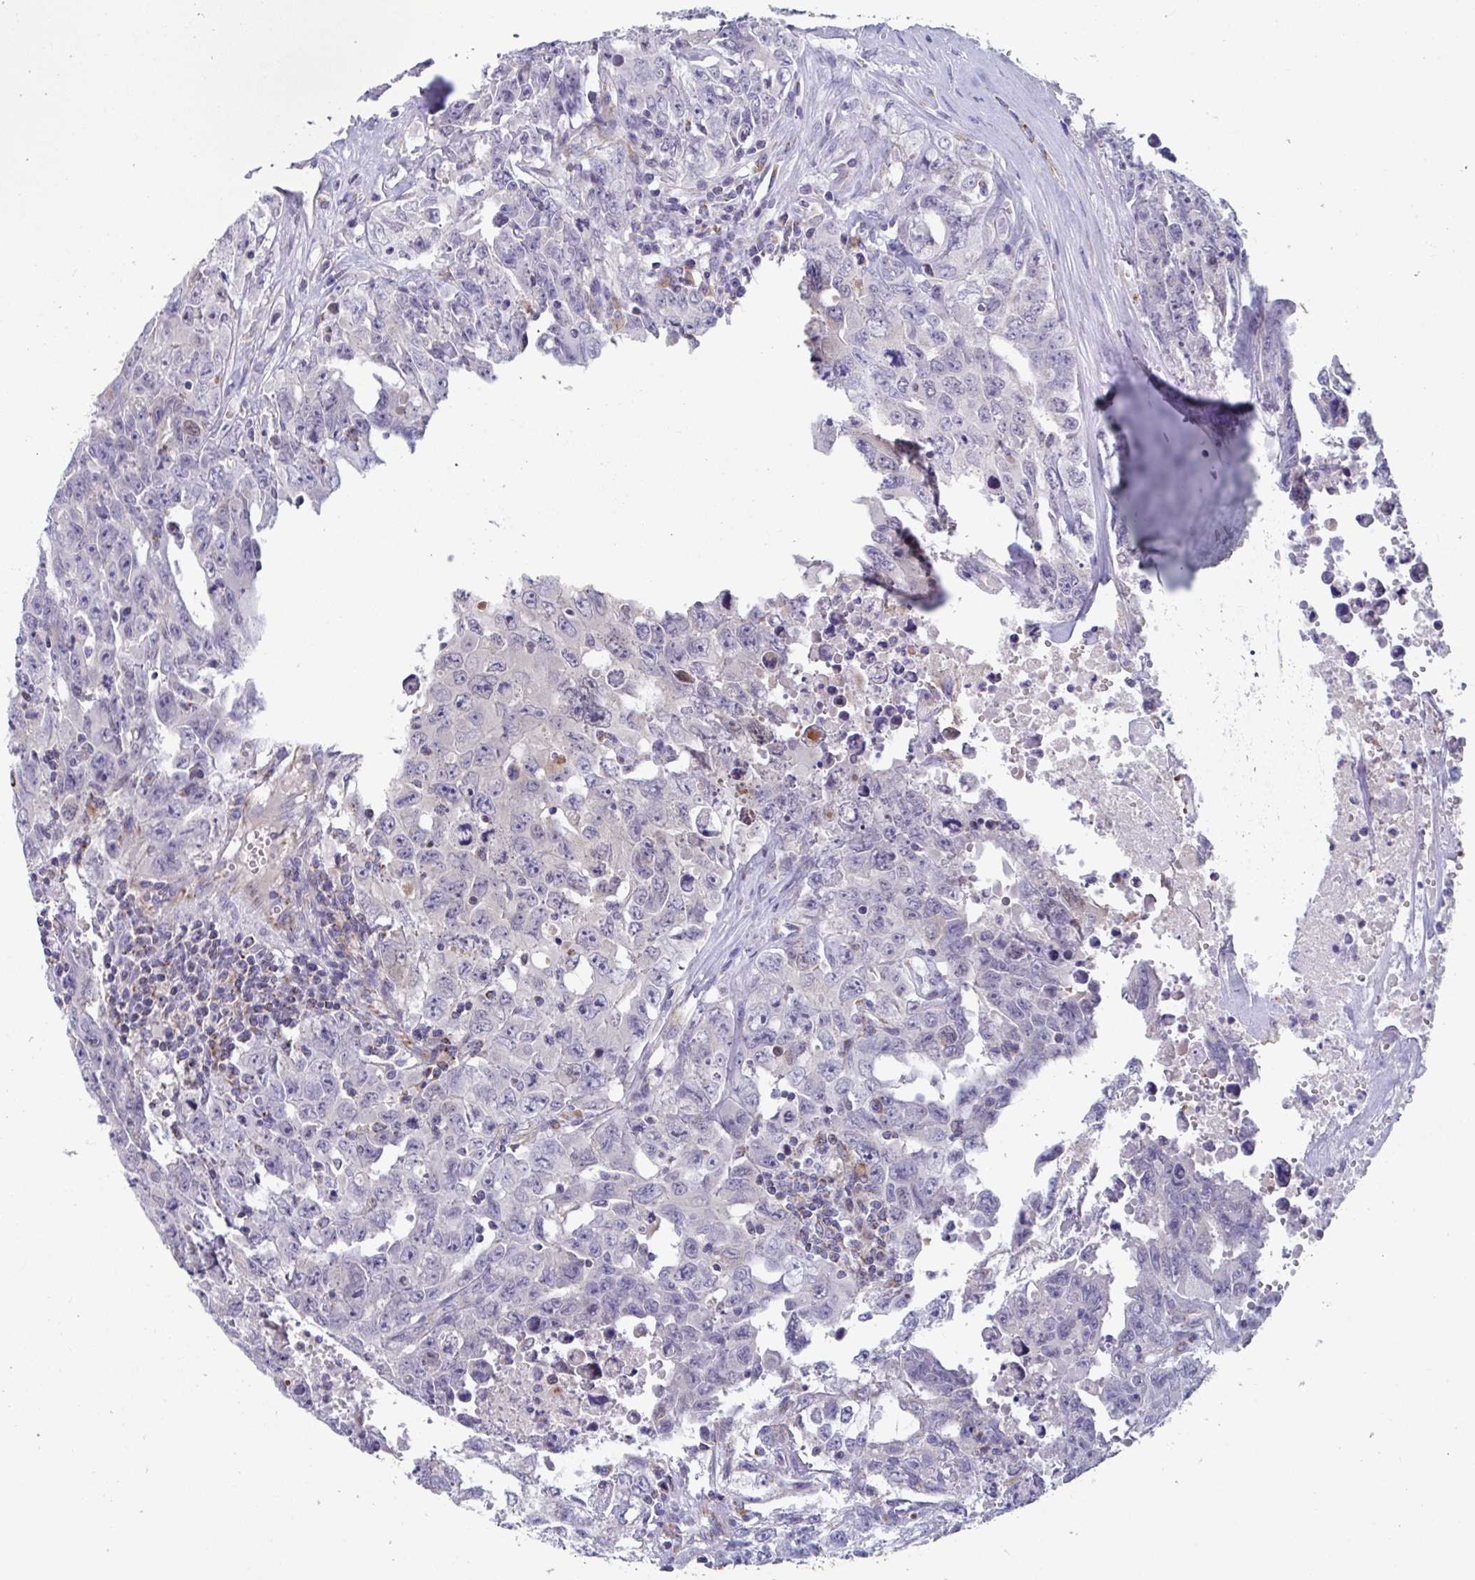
{"staining": {"intensity": "negative", "quantity": "none", "location": "none"}, "tissue": "testis cancer", "cell_type": "Tumor cells", "image_type": "cancer", "snomed": [{"axis": "morphology", "description": "Carcinoma, Embryonal, NOS"}, {"axis": "topography", "description": "Testis"}], "caption": "Embryonal carcinoma (testis) was stained to show a protein in brown. There is no significant staining in tumor cells.", "gene": "BCAT2", "patient": {"sex": "male", "age": 24}}